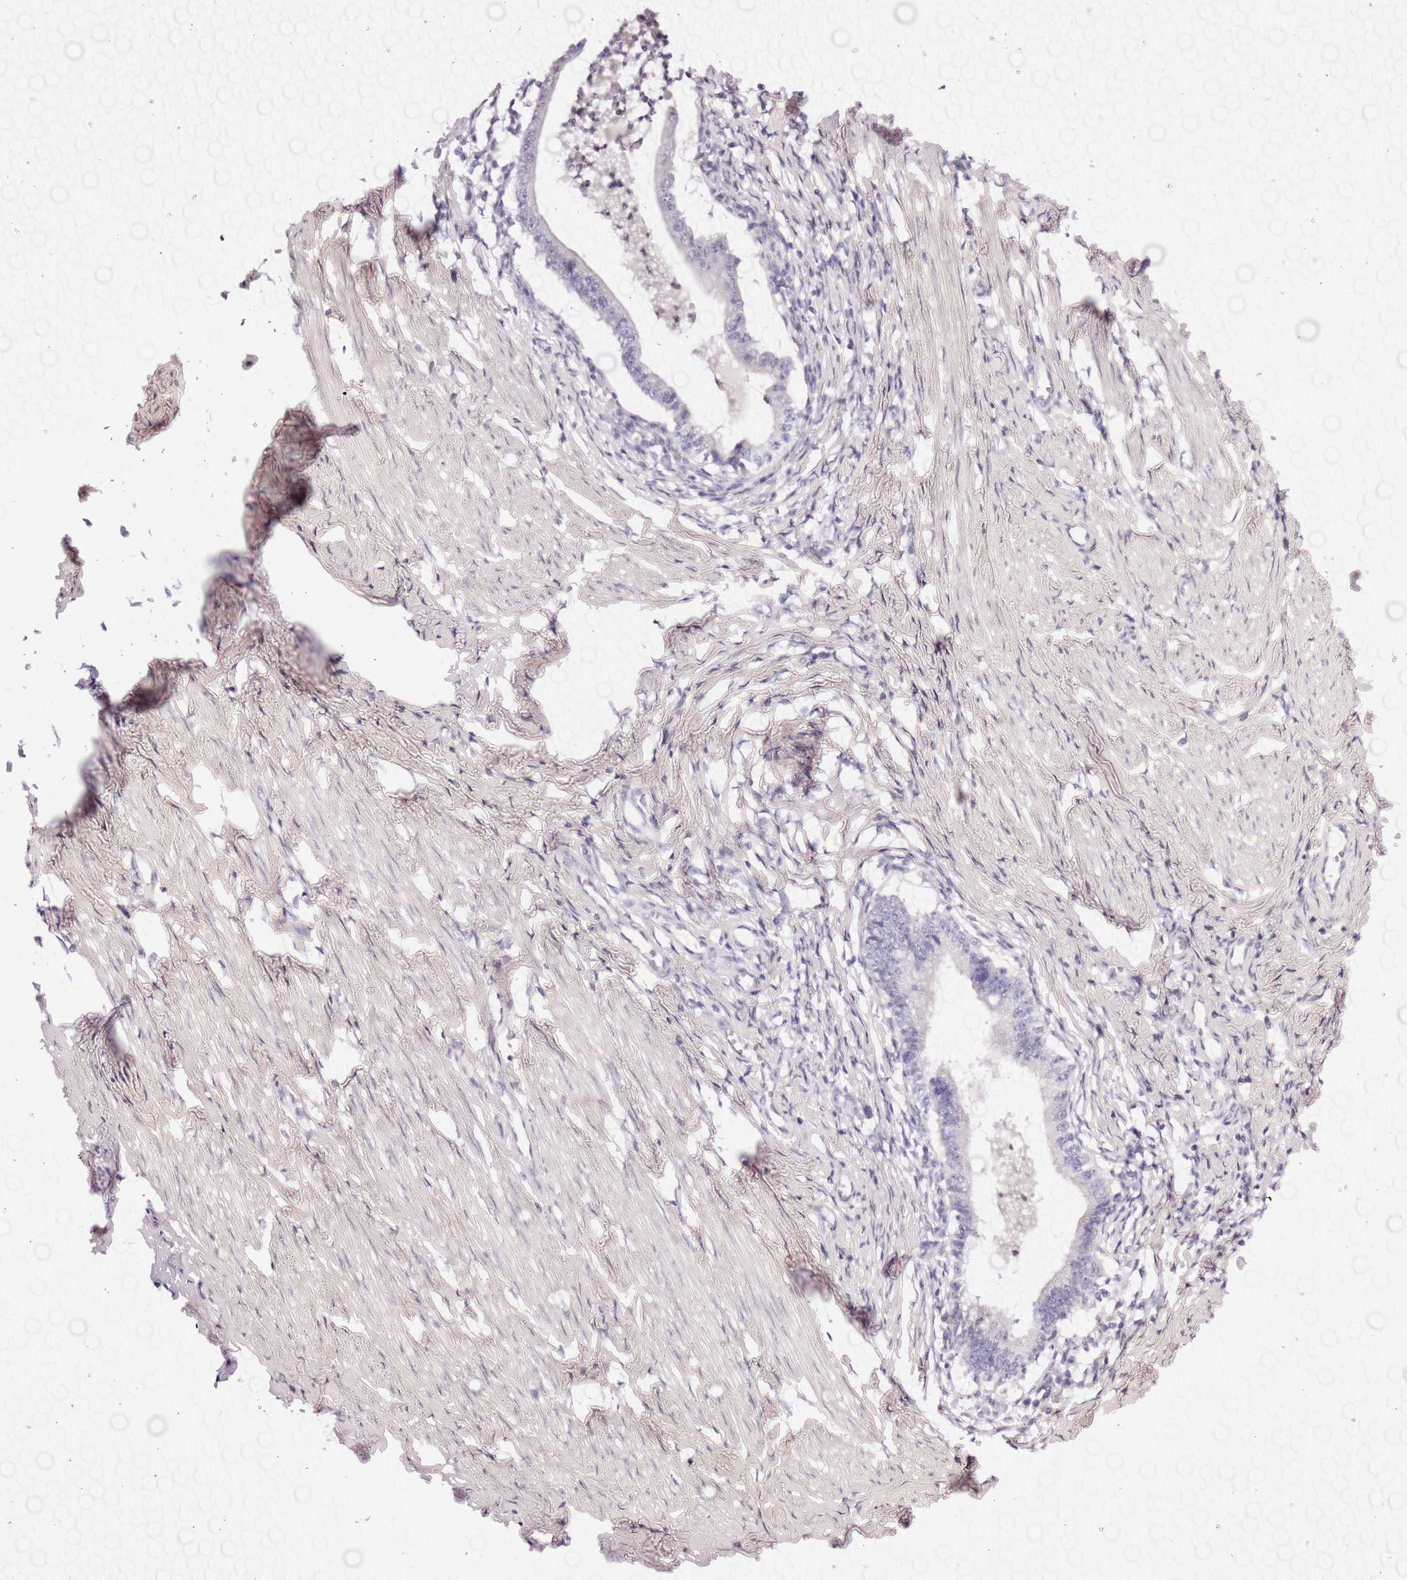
{"staining": {"intensity": "negative", "quantity": "none", "location": "none"}, "tissue": "cervical cancer", "cell_type": "Tumor cells", "image_type": "cancer", "snomed": [{"axis": "morphology", "description": "Adenocarcinoma, NOS"}, {"axis": "topography", "description": "Cervix"}], "caption": "Tumor cells are negative for protein expression in human cervical cancer.", "gene": "LIPF", "patient": {"sex": "female", "age": 36}}